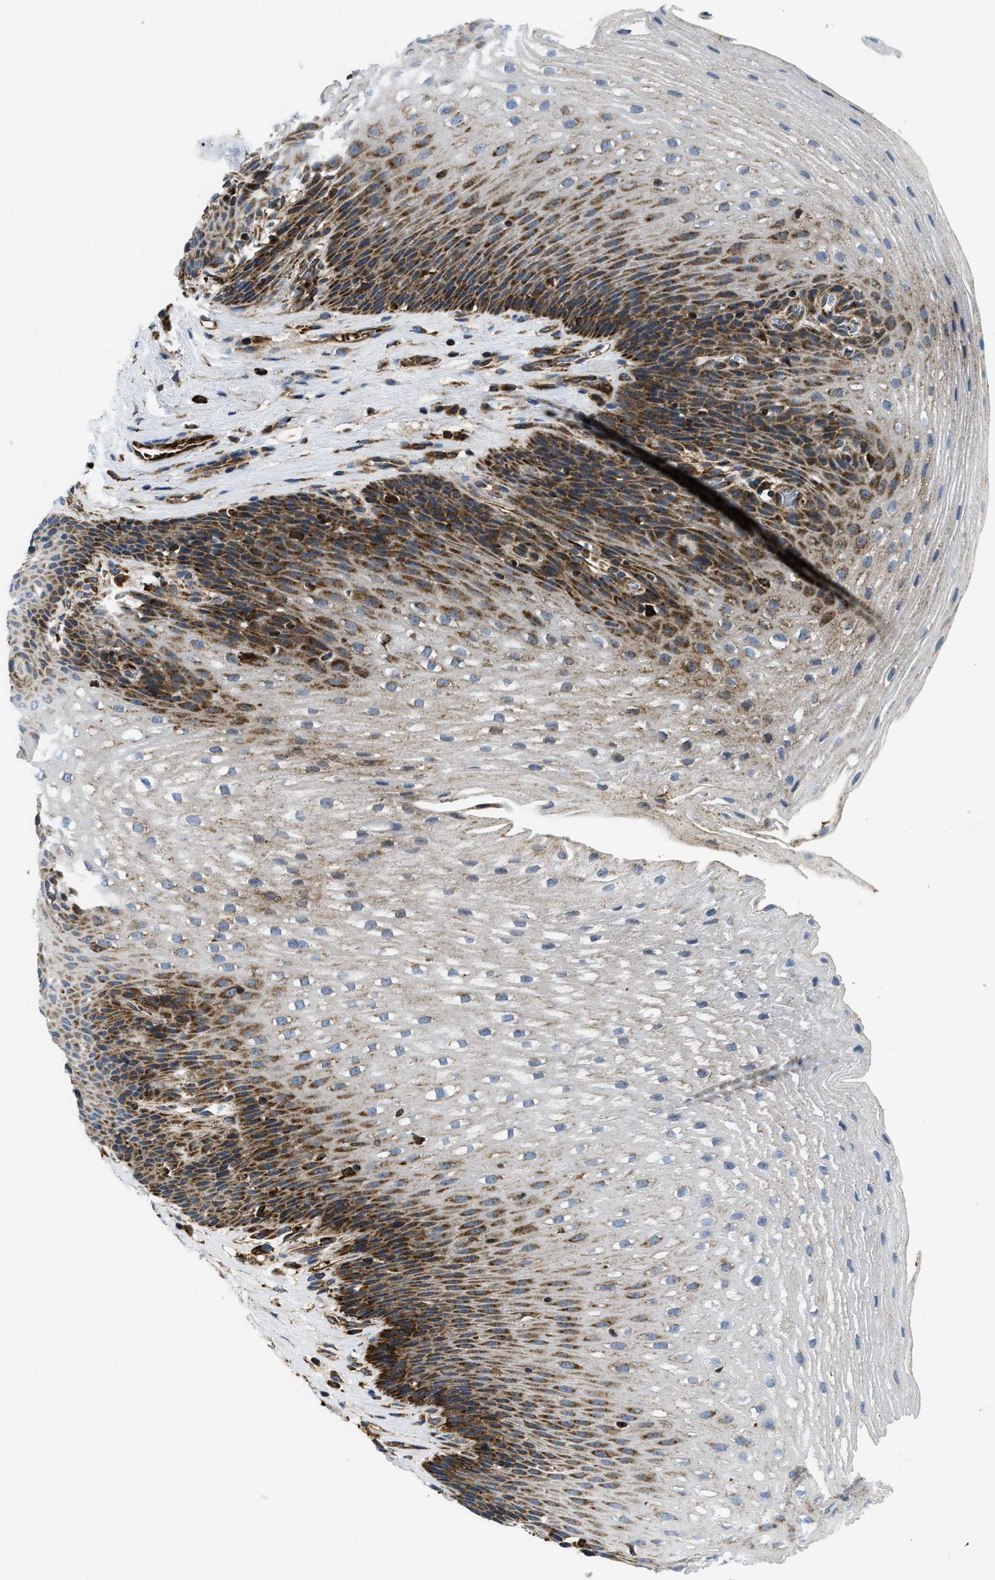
{"staining": {"intensity": "moderate", "quantity": "25%-75%", "location": "cytoplasmic/membranous"}, "tissue": "esophagus", "cell_type": "Squamous epithelial cells", "image_type": "normal", "snomed": [{"axis": "morphology", "description": "Normal tissue, NOS"}, {"axis": "topography", "description": "Esophagus"}], "caption": "Protein expression analysis of normal human esophagus reveals moderate cytoplasmic/membranous expression in about 25%-75% of squamous epithelial cells.", "gene": "CSPG4", "patient": {"sex": "male", "age": 48}}